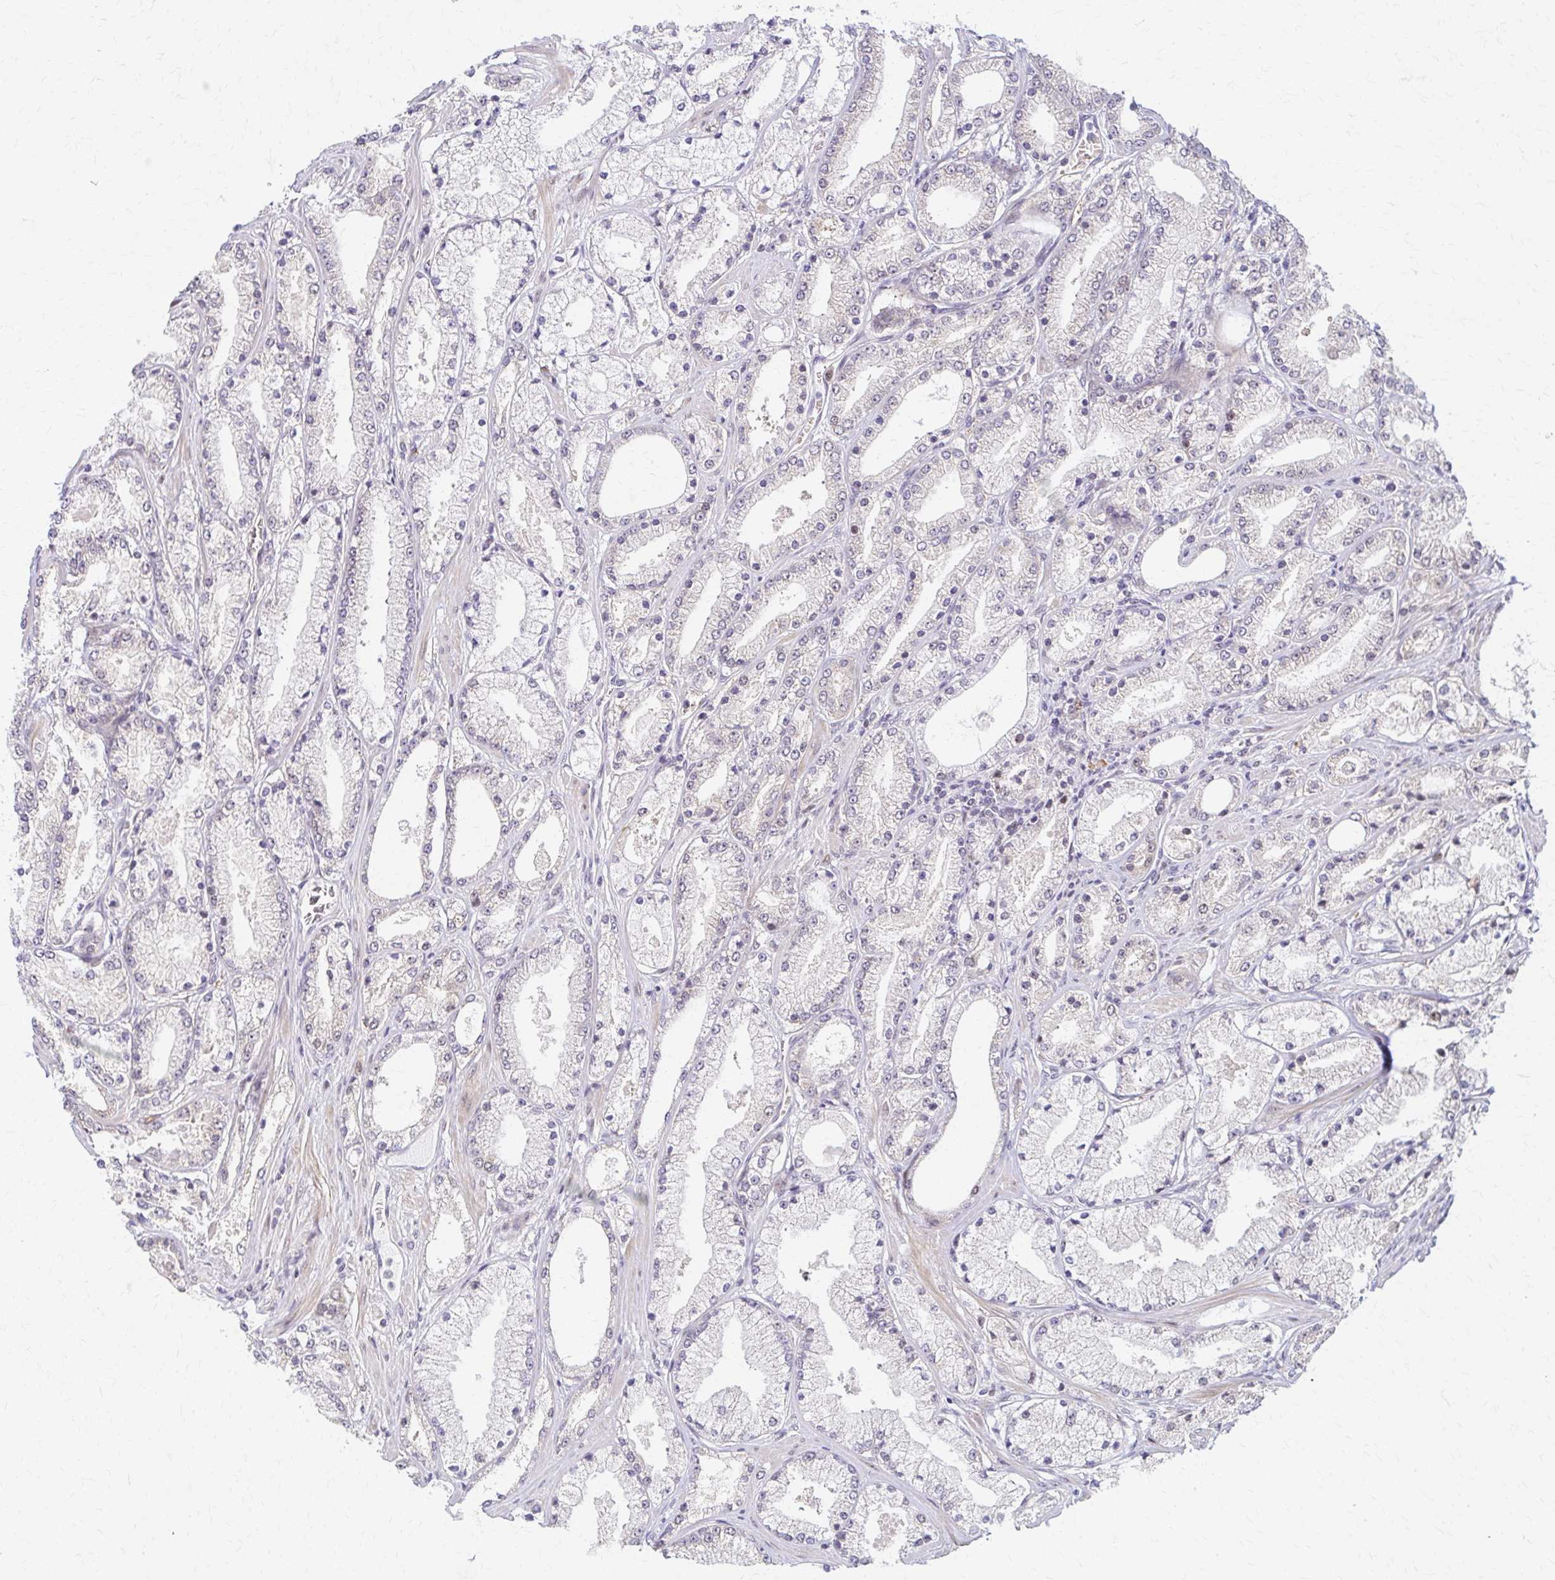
{"staining": {"intensity": "negative", "quantity": "none", "location": "none"}, "tissue": "prostate cancer", "cell_type": "Tumor cells", "image_type": "cancer", "snomed": [{"axis": "morphology", "description": "Adenocarcinoma, High grade"}, {"axis": "topography", "description": "Prostate"}], "caption": "Micrograph shows no significant protein positivity in tumor cells of prostate cancer.", "gene": "PSMD7", "patient": {"sex": "male", "age": 63}}